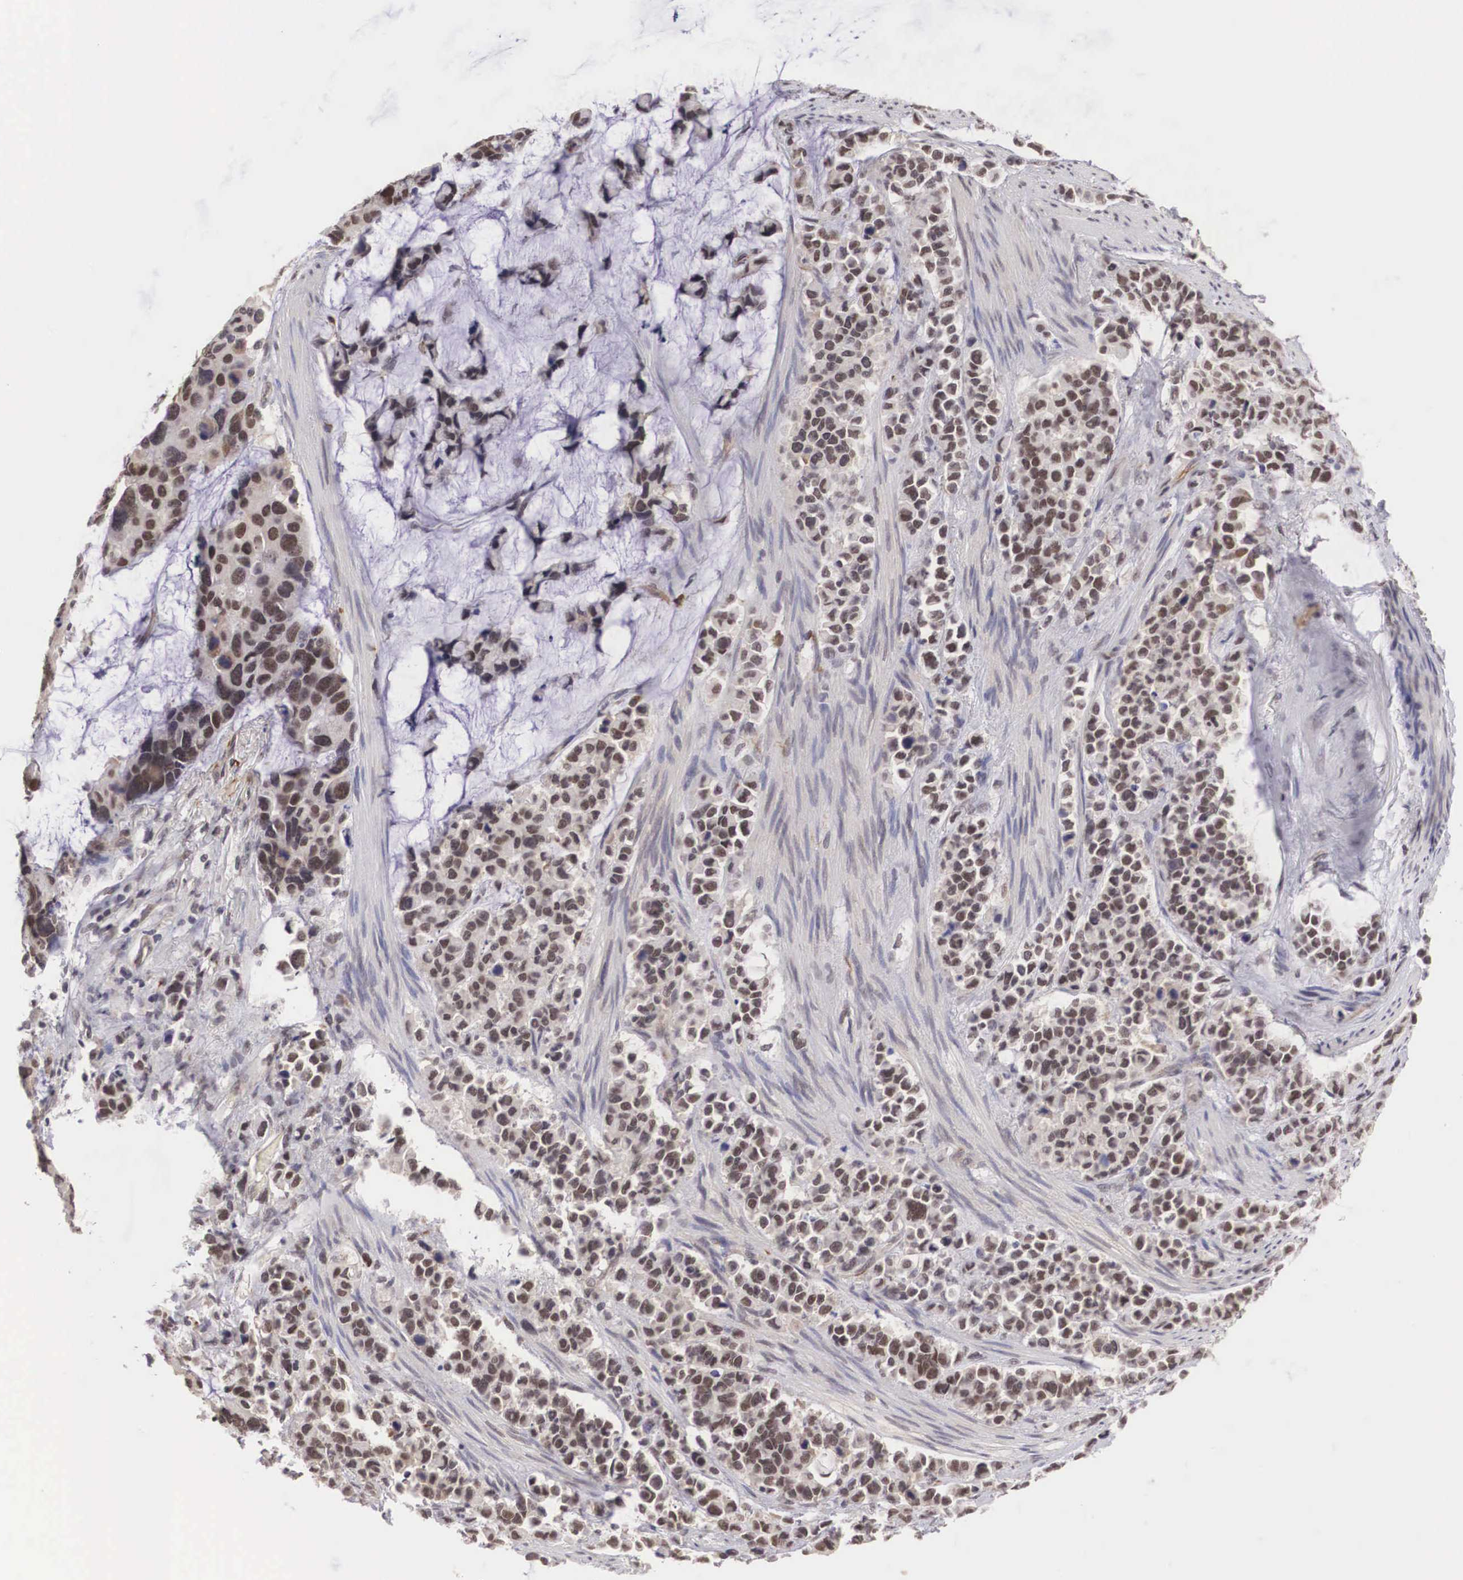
{"staining": {"intensity": "moderate", "quantity": ">75%", "location": "nuclear"}, "tissue": "stomach cancer", "cell_type": "Tumor cells", "image_type": "cancer", "snomed": [{"axis": "morphology", "description": "Adenocarcinoma, NOS"}, {"axis": "topography", "description": "Stomach, upper"}], "caption": "Immunohistochemistry (IHC) (DAB (3,3'-diaminobenzidine)) staining of stomach adenocarcinoma shows moderate nuclear protein positivity in about >75% of tumor cells.", "gene": "MORC2", "patient": {"sex": "male", "age": 71}}